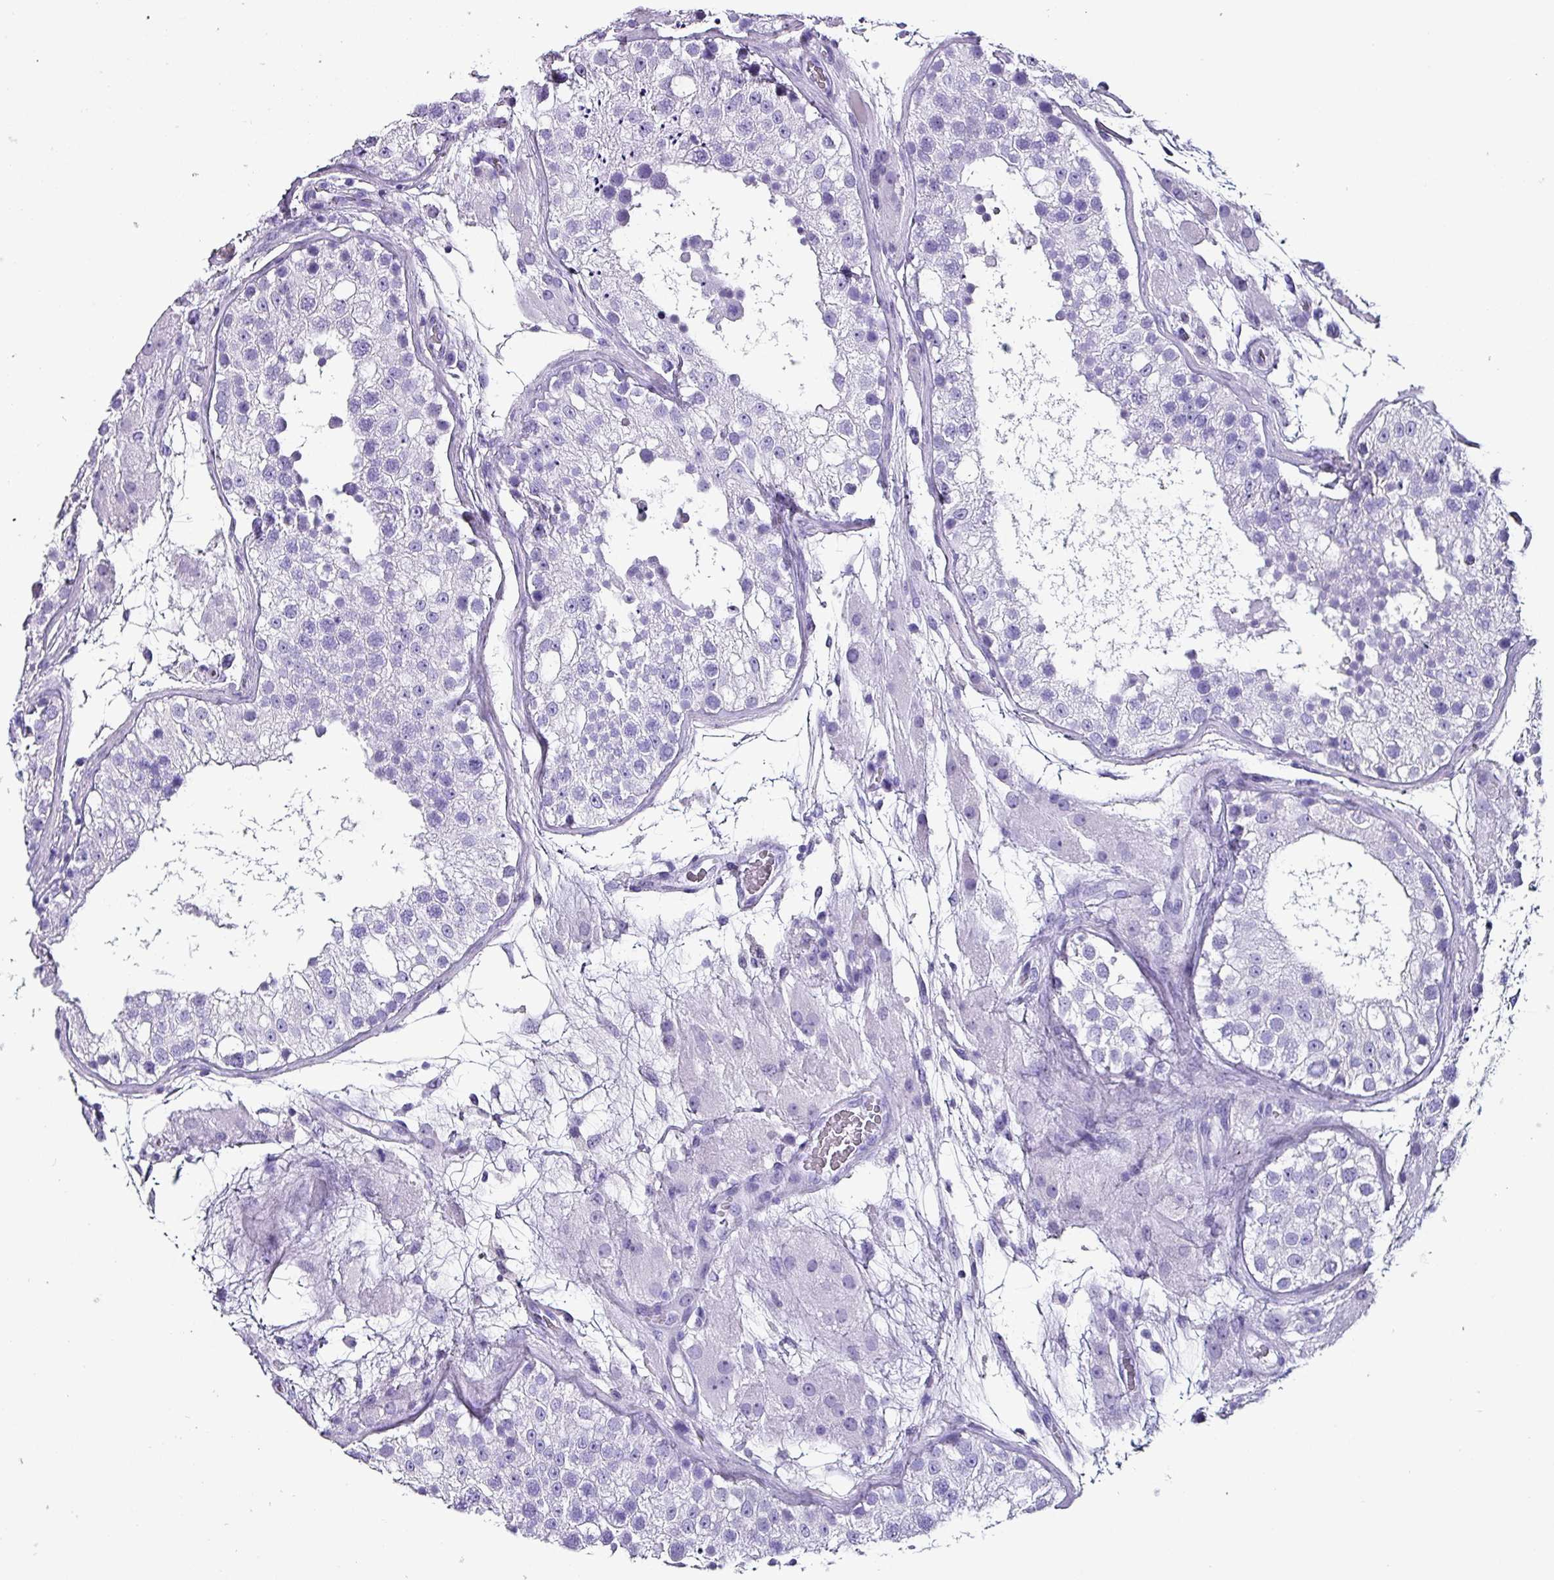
{"staining": {"intensity": "negative", "quantity": "none", "location": "none"}, "tissue": "testis", "cell_type": "Cells in seminiferous ducts", "image_type": "normal", "snomed": [{"axis": "morphology", "description": "Normal tissue, NOS"}, {"axis": "topography", "description": "Testis"}], "caption": "Immunohistochemistry (IHC) histopathology image of normal testis: testis stained with DAB (3,3'-diaminobenzidine) reveals no significant protein expression in cells in seminiferous ducts. The staining was performed using DAB to visualize the protein expression in brown, while the nuclei were stained in blue with hematoxylin (Magnification: 20x).", "gene": "KRT6A", "patient": {"sex": "male", "age": 26}}